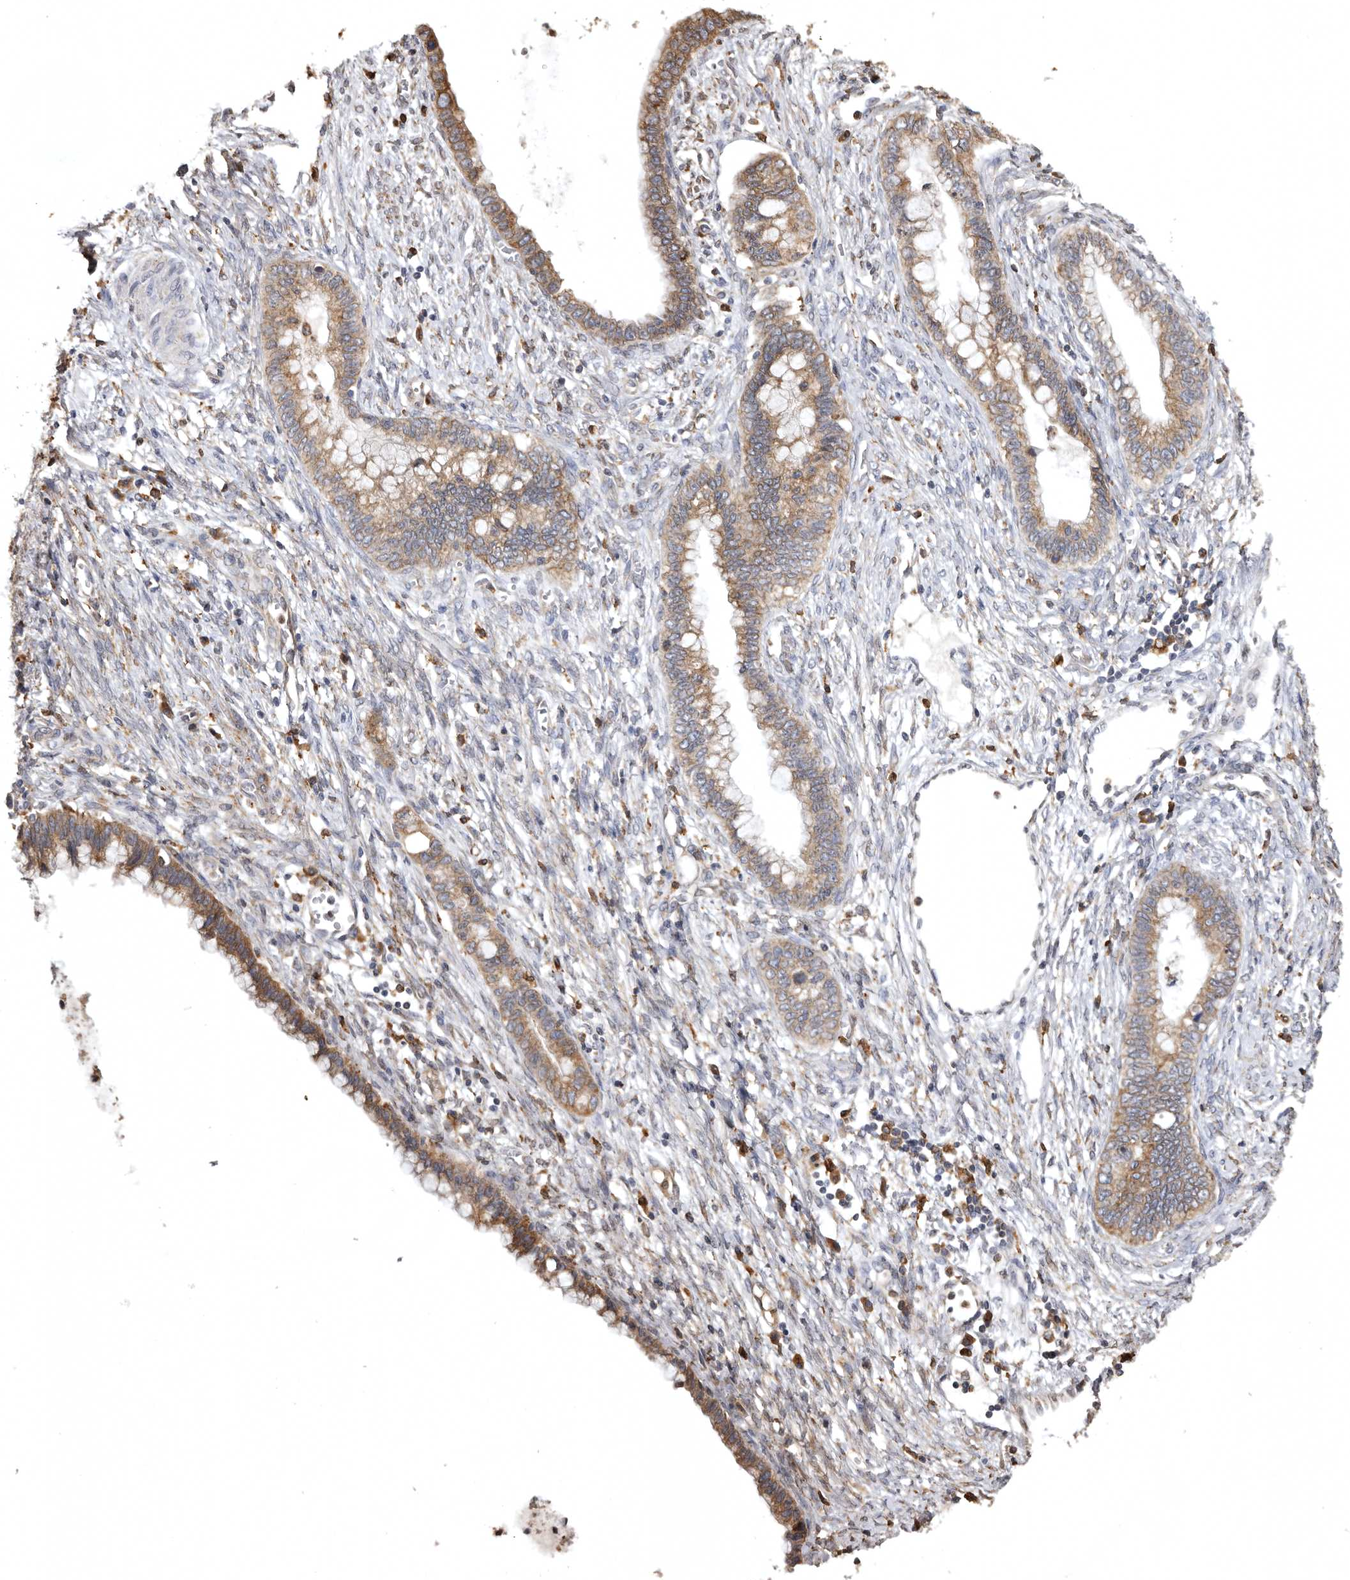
{"staining": {"intensity": "moderate", "quantity": ">75%", "location": "cytoplasmic/membranous"}, "tissue": "cervical cancer", "cell_type": "Tumor cells", "image_type": "cancer", "snomed": [{"axis": "morphology", "description": "Adenocarcinoma, NOS"}, {"axis": "topography", "description": "Cervix"}], "caption": "Immunohistochemistry (DAB (3,3'-diaminobenzidine)) staining of human cervical adenocarcinoma demonstrates moderate cytoplasmic/membranous protein expression in approximately >75% of tumor cells.", "gene": "INKA2", "patient": {"sex": "female", "age": 44}}